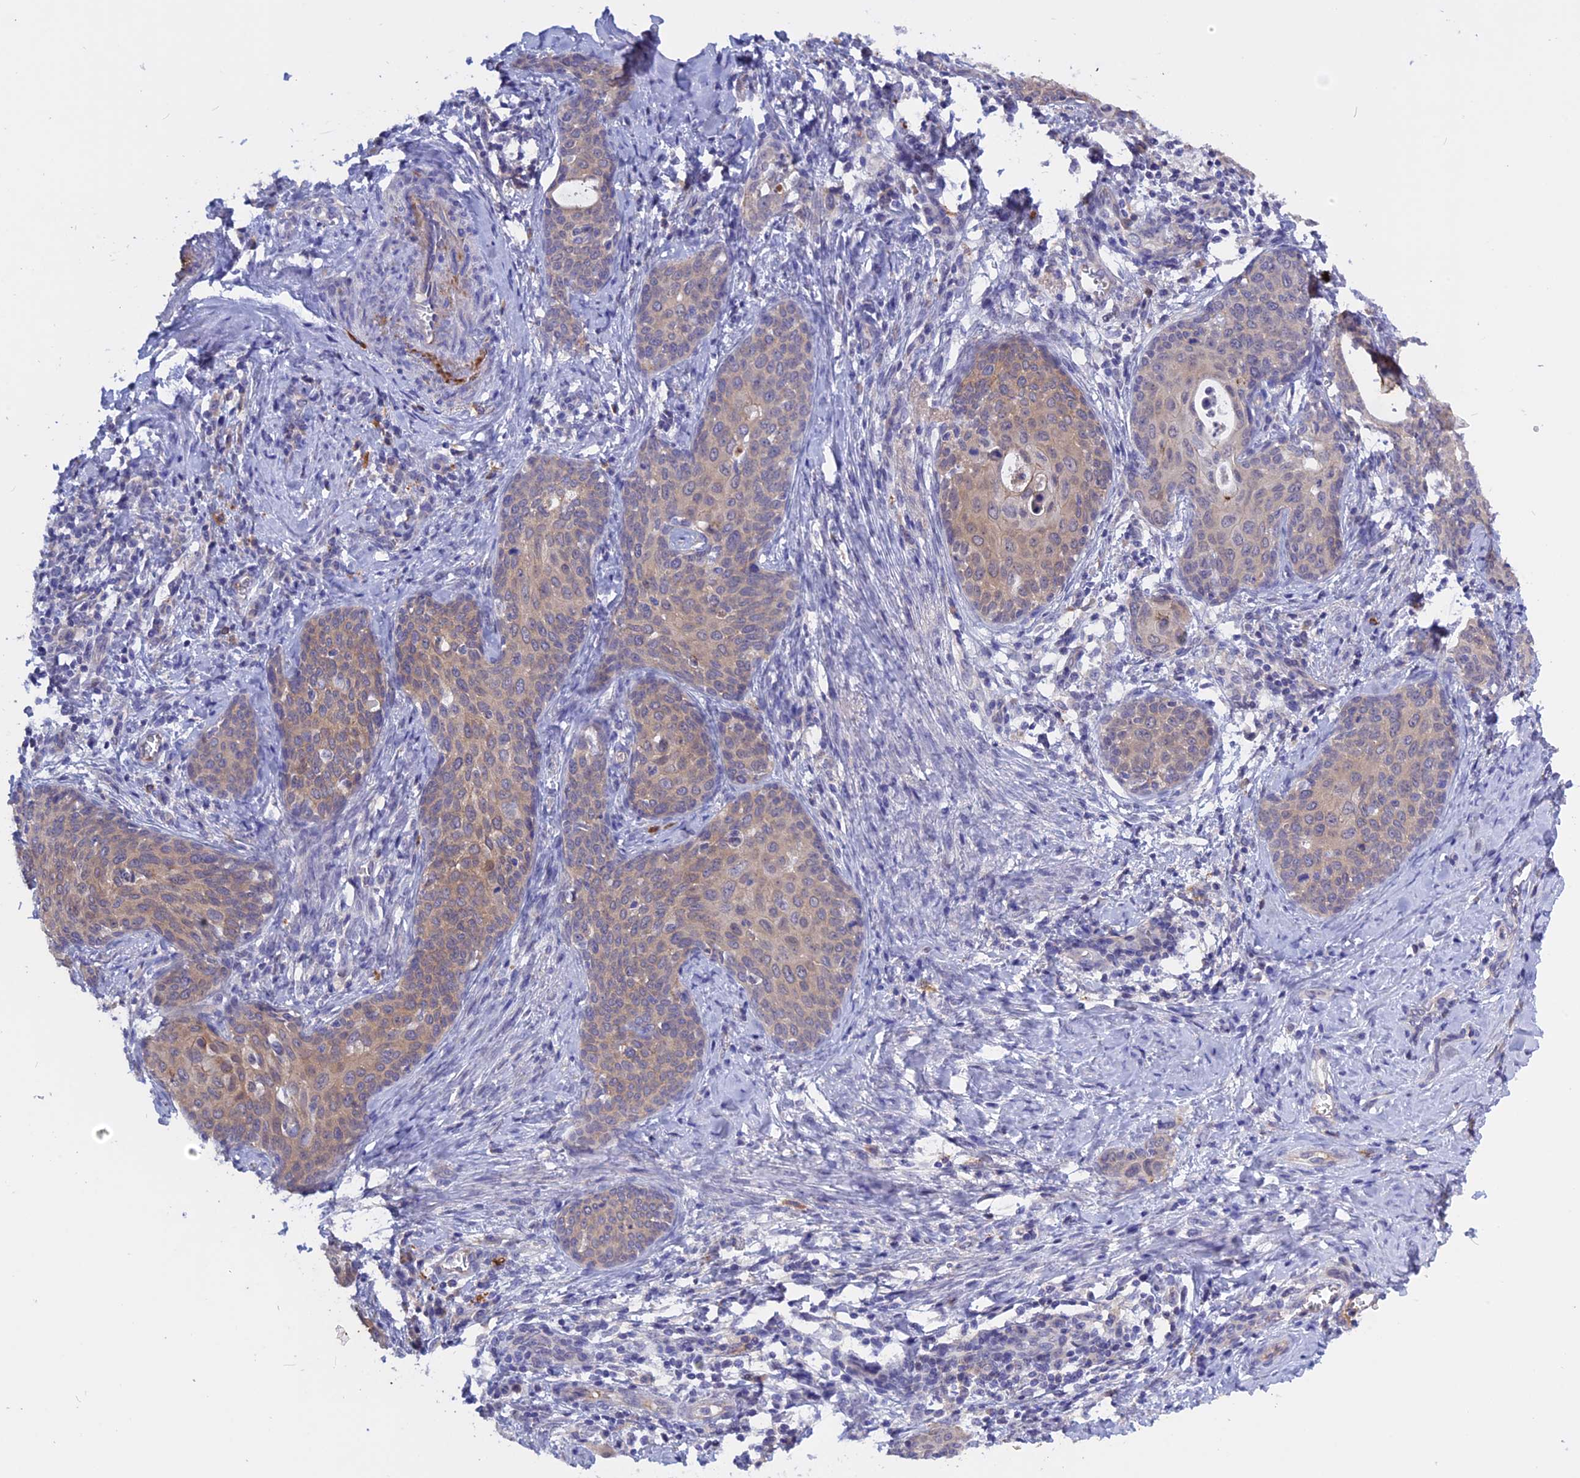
{"staining": {"intensity": "weak", "quantity": "25%-75%", "location": "cytoplasmic/membranous"}, "tissue": "cervical cancer", "cell_type": "Tumor cells", "image_type": "cancer", "snomed": [{"axis": "morphology", "description": "Squamous cell carcinoma, NOS"}, {"axis": "topography", "description": "Cervix"}], "caption": "Squamous cell carcinoma (cervical) stained with a brown dye exhibits weak cytoplasmic/membranous positive expression in about 25%-75% of tumor cells.", "gene": "GK5", "patient": {"sex": "female", "age": 52}}